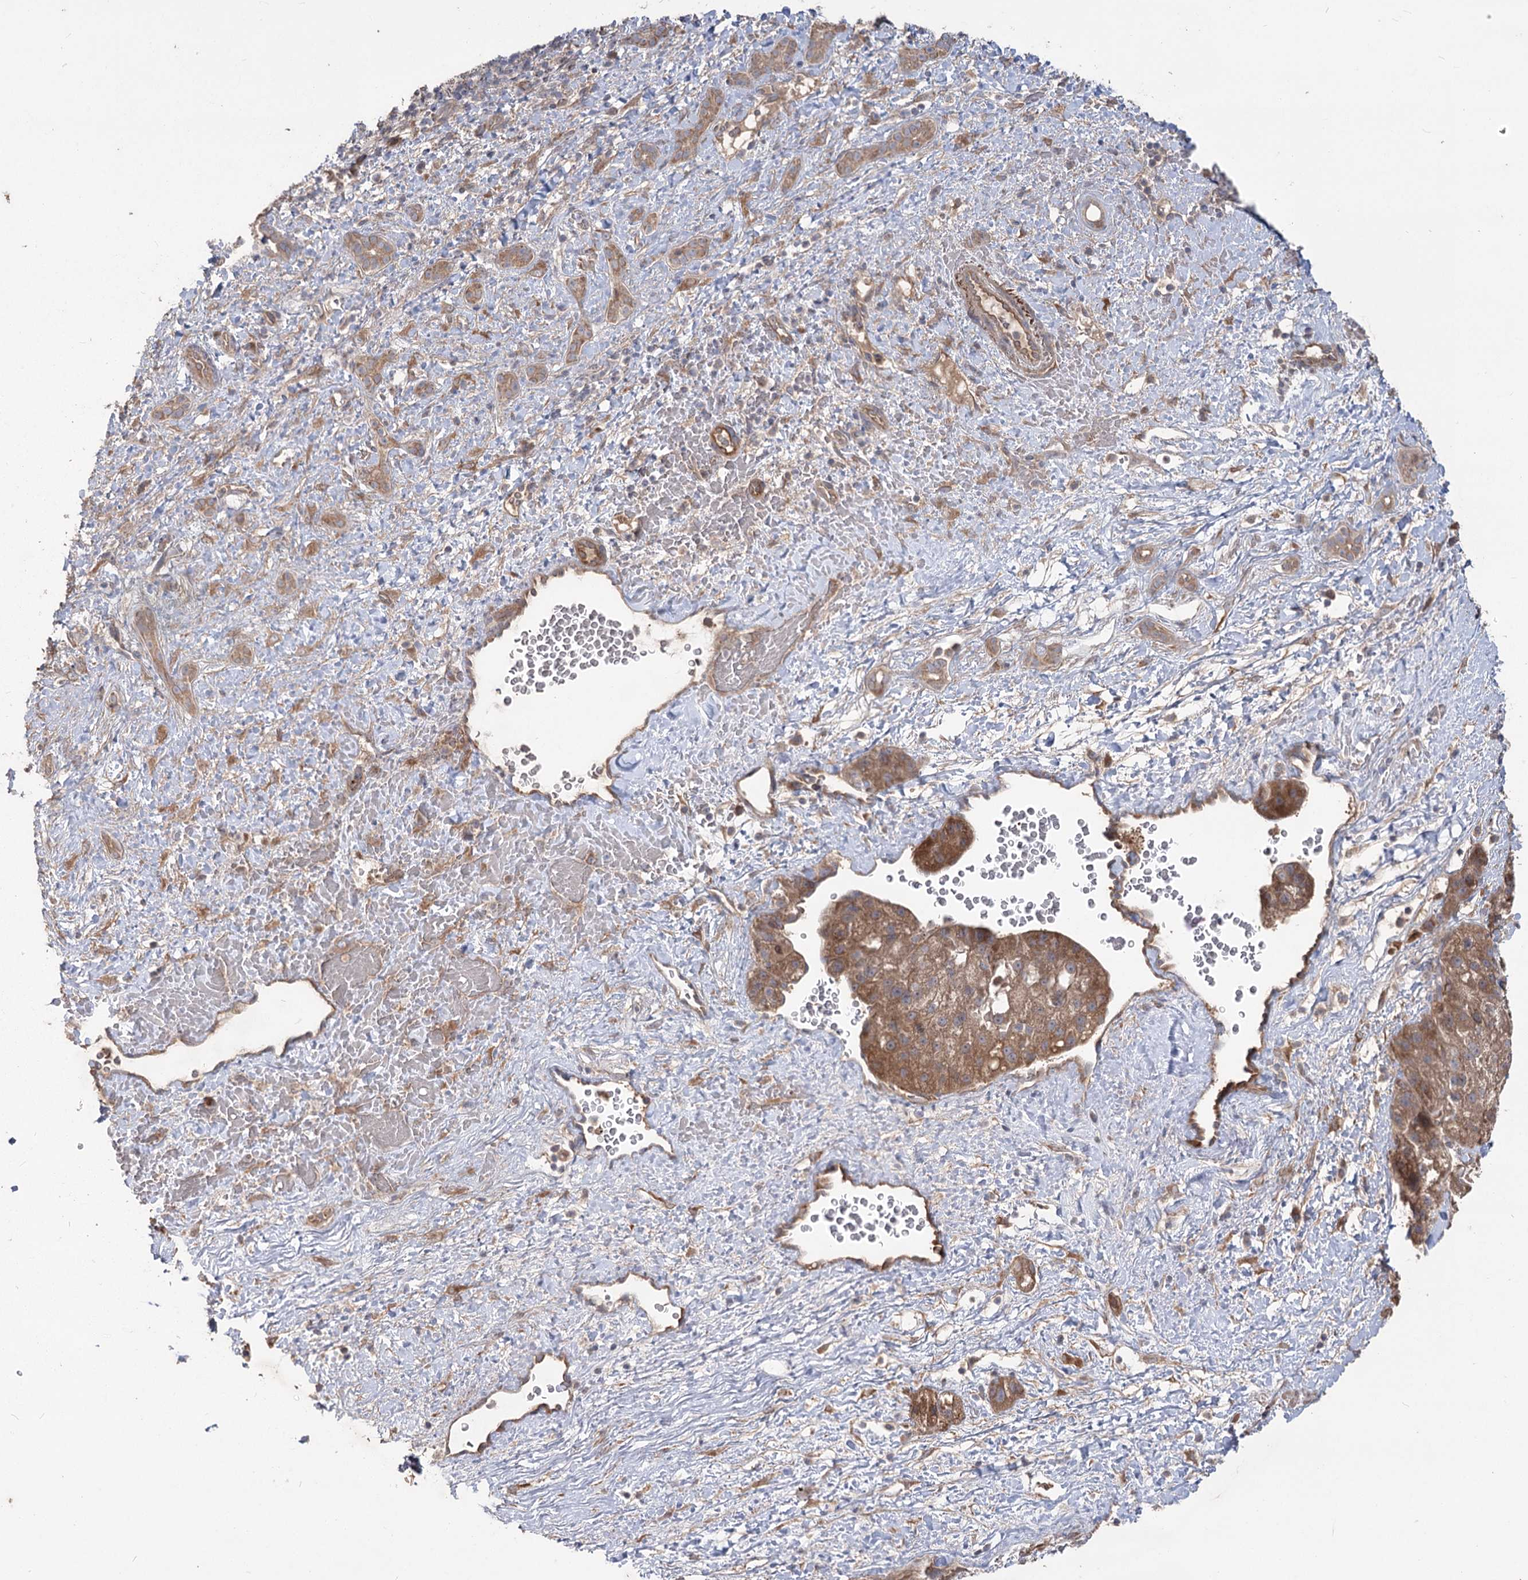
{"staining": {"intensity": "moderate", "quantity": ">75%", "location": "cytoplasmic/membranous"}, "tissue": "liver cancer", "cell_type": "Tumor cells", "image_type": "cancer", "snomed": [{"axis": "morphology", "description": "Normal tissue, NOS"}, {"axis": "morphology", "description": "Carcinoma, Hepatocellular, NOS"}, {"axis": "topography", "description": "Liver"}], "caption": "Liver cancer was stained to show a protein in brown. There is medium levels of moderate cytoplasmic/membranous staining in approximately >75% of tumor cells.", "gene": "RIN2", "patient": {"sex": "male", "age": 57}}